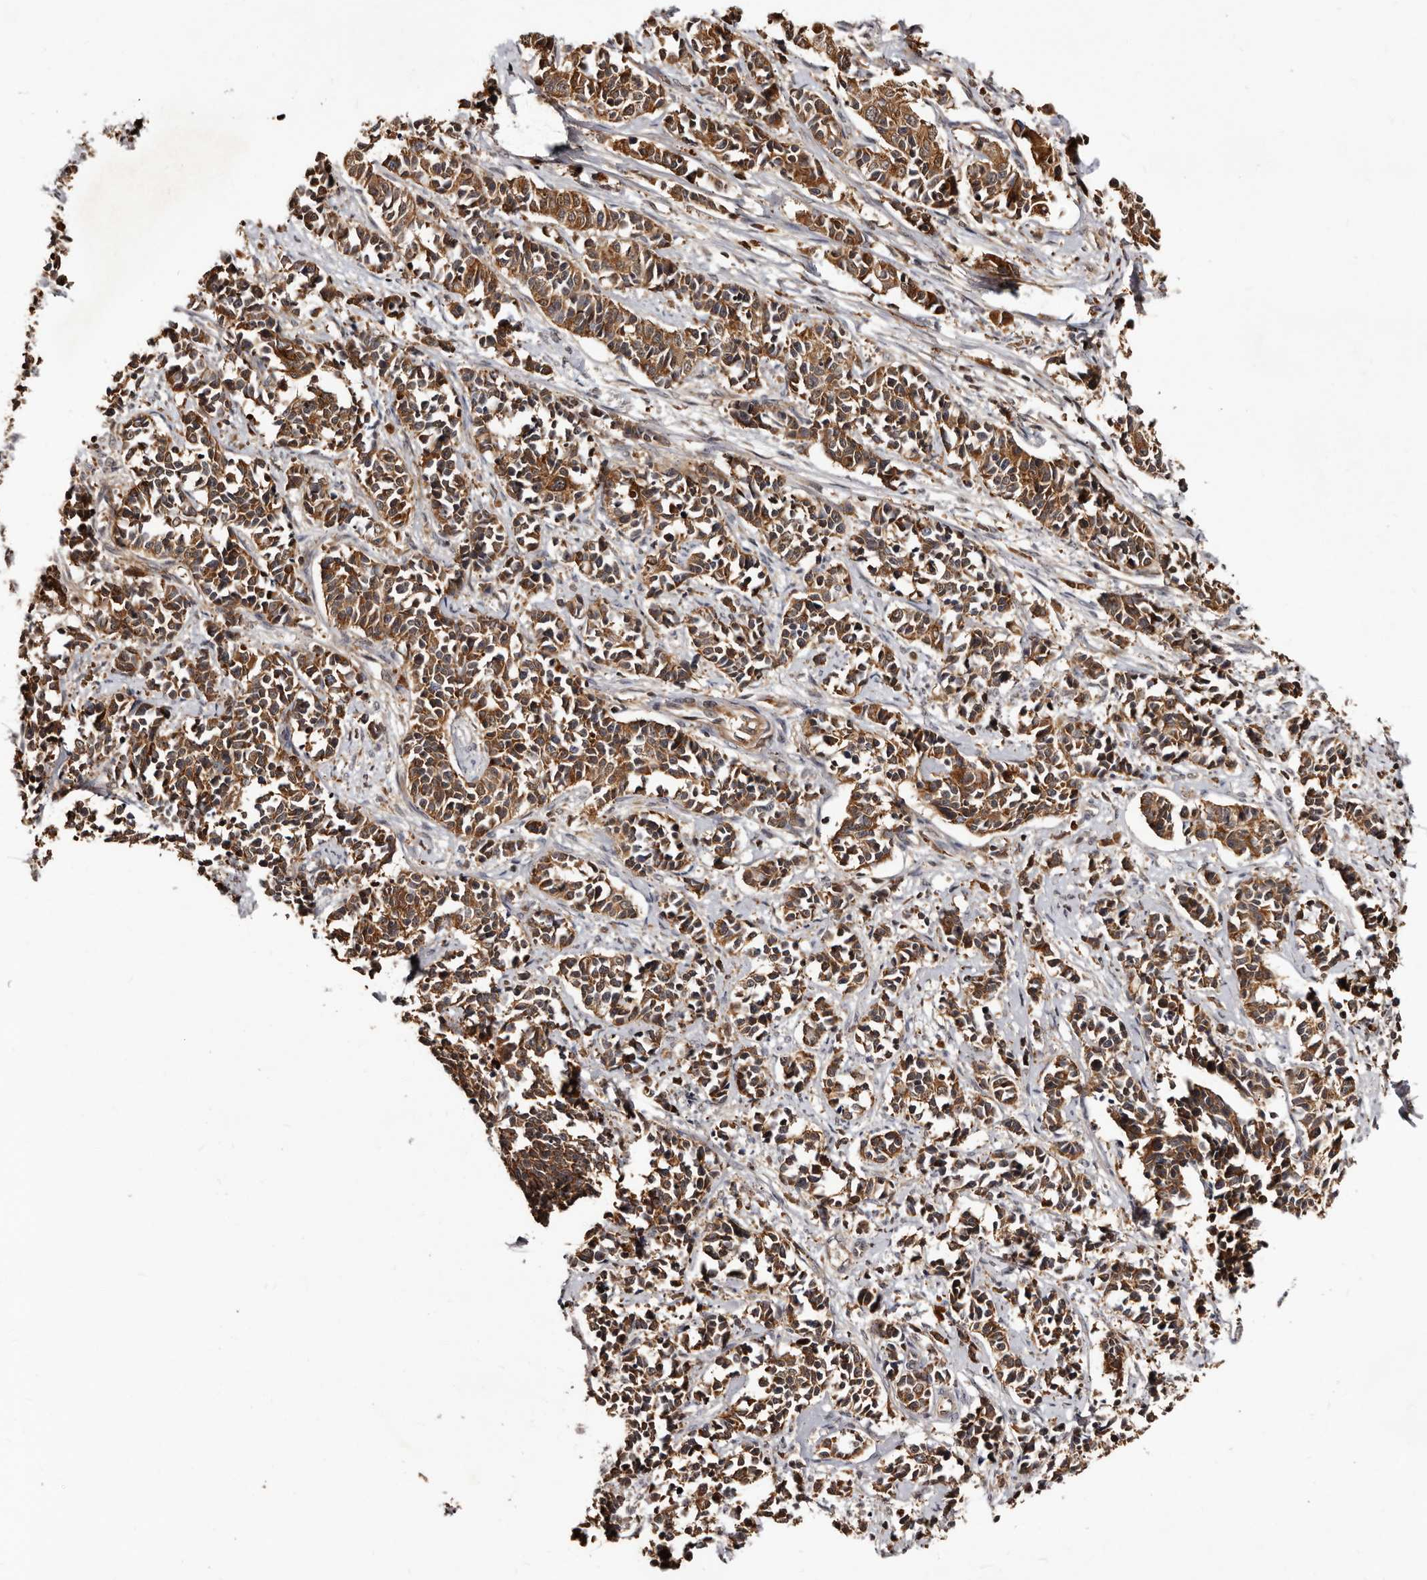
{"staining": {"intensity": "moderate", "quantity": ">75%", "location": "cytoplasmic/membranous"}, "tissue": "cervical cancer", "cell_type": "Tumor cells", "image_type": "cancer", "snomed": [{"axis": "morphology", "description": "Normal tissue, NOS"}, {"axis": "morphology", "description": "Squamous cell carcinoma, NOS"}, {"axis": "topography", "description": "Cervix"}], "caption": "Cervical cancer (squamous cell carcinoma) tissue exhibits moderate cytoplasmic/membranous staining in approximately >75% of tumor cells, visualized by immunohistochemistry.", "gene": "BAX", "patient": {"sex": "female", "age": 35}}